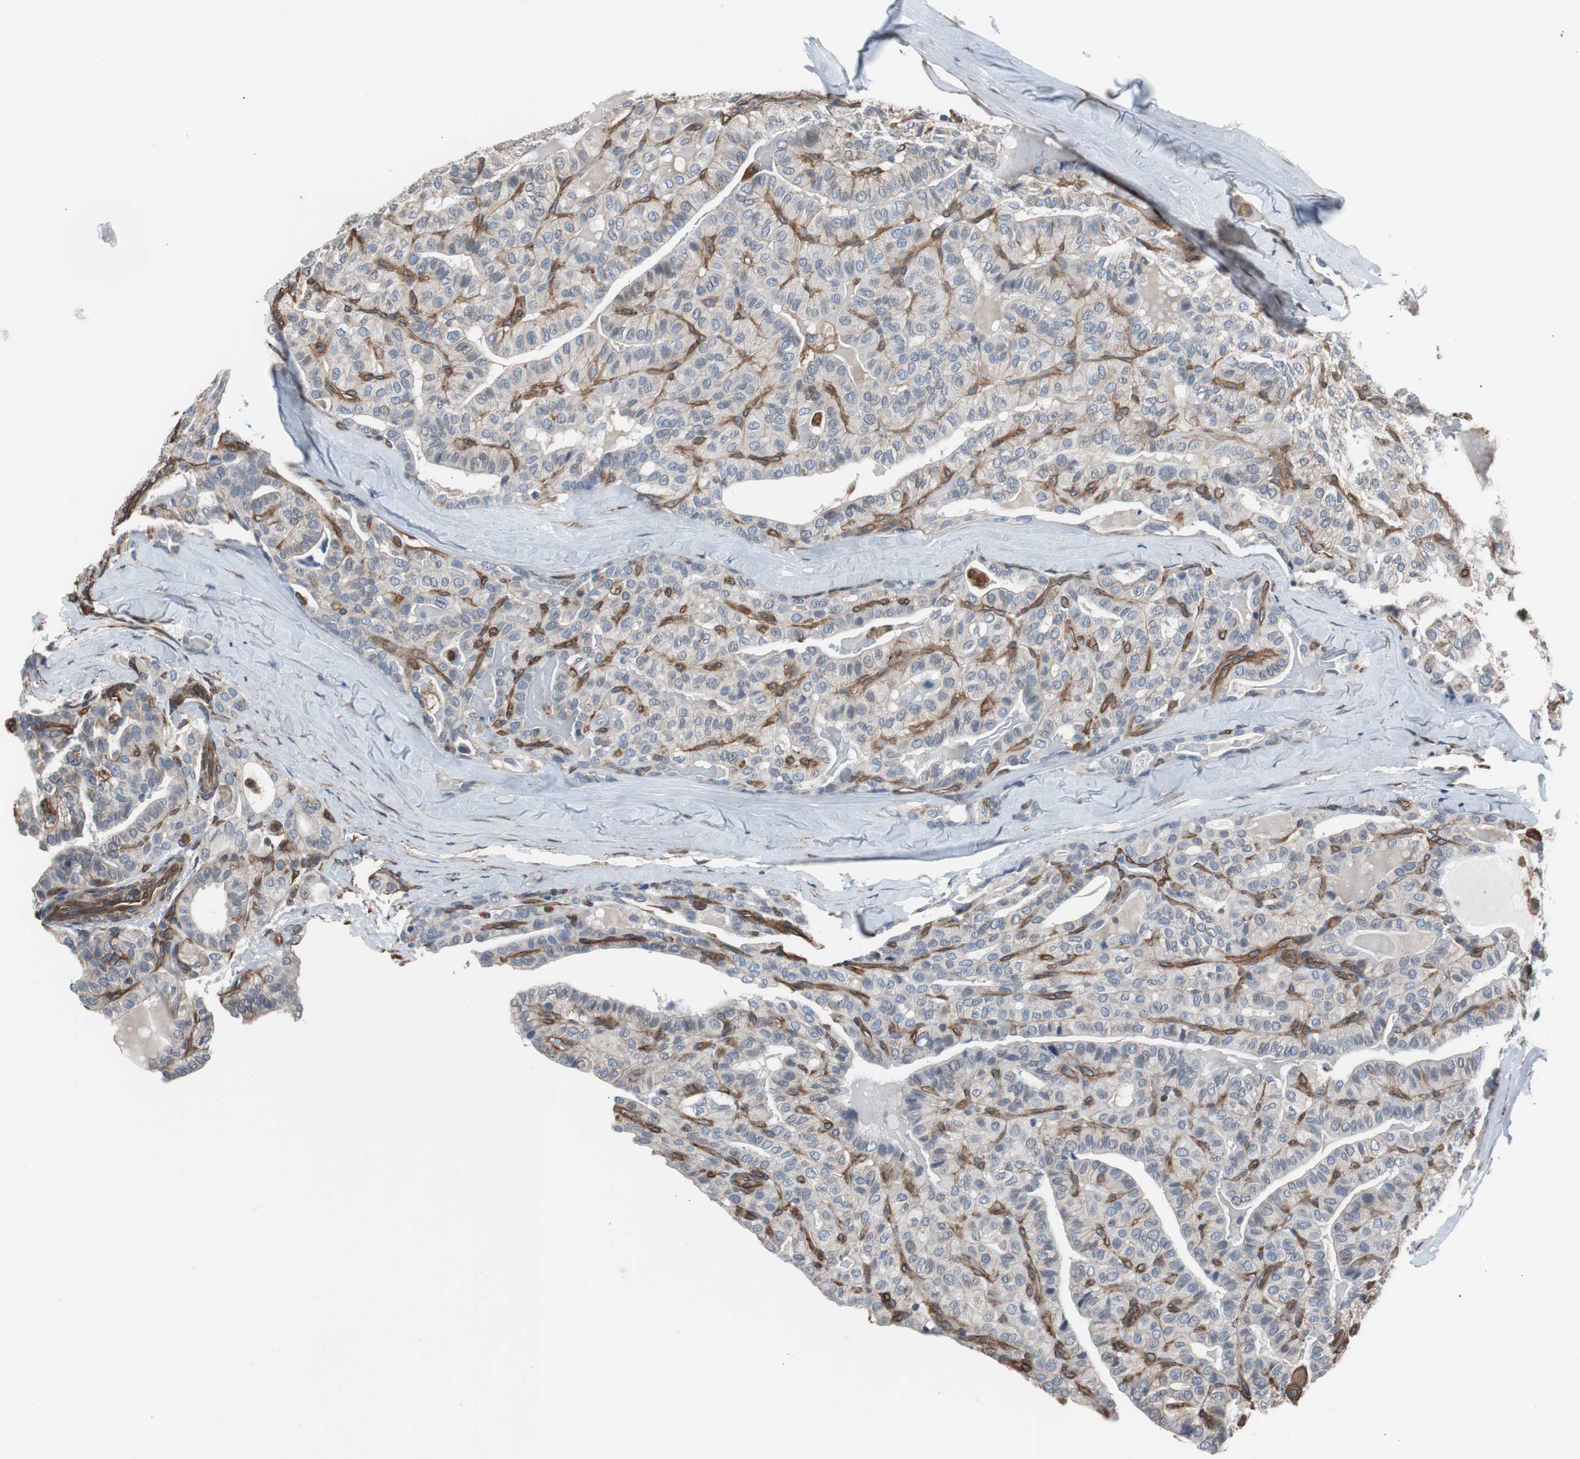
{"staining": {"intensity": "negative", "quantity": "none", "location": "none"}, "tissue": "thyroid cancer", "cell_type": "Tumor cells", "image_type": "cancer", "snomed": [{"axis": "morphology", "description": "Papillary adenocarcinoma, NOS"}, {"axis": "topography", "description": "Thyroid gland"}], "caption": "Immunohistochemistry micrograph of thyroid papillary adenocarcinoma stained for a protein (brown), which shows no expression in tumor cells. (DAB (3,3'-diaminobenzidine) immunohistochemistry (IHC), high magnification).", "gene": "KIF3B", "patient": {"sex": "male", "age": 77}}